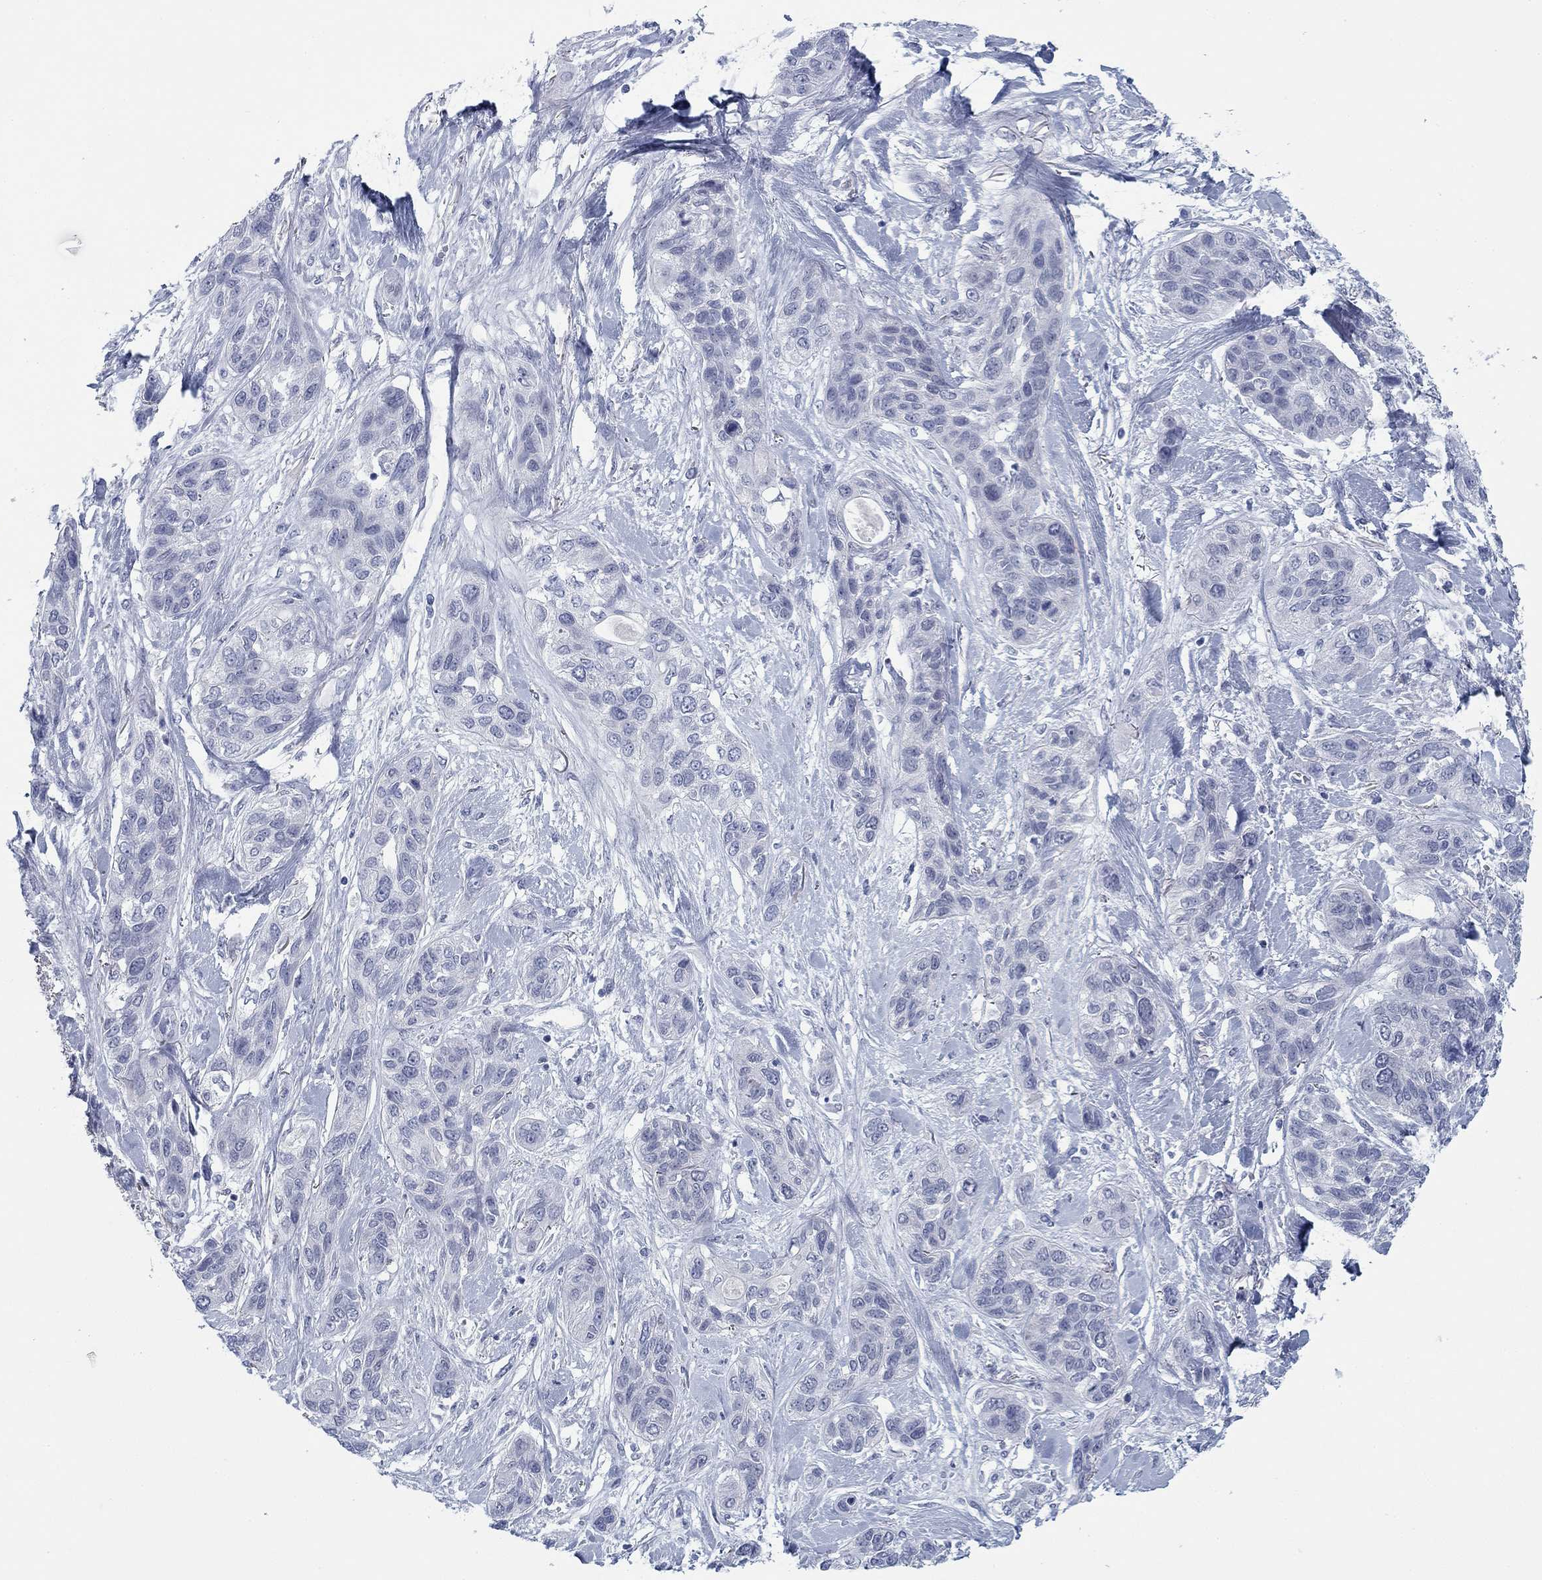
{"staining": {"intensity": "negative", "quantity": "none", "location": "none"}, "tissue": "lung cancer", "cell_type": "Tumor cells", "image_type": "cancer", "snomed": [{"axis": "morphology", "description": "Squamous cell carcinoma, NOS"}, {"axis": "topography", "description": "Lung"}], "caption": "Immunohistochemical staining of lung cancer demonstrates no significant staining in tumor cells. (DAB (3,3'-diaminobenzidine) immunohistochemistry, high magnification).", "gene": "DNAL1", "patient": {"sex": "female", "age": 70}}